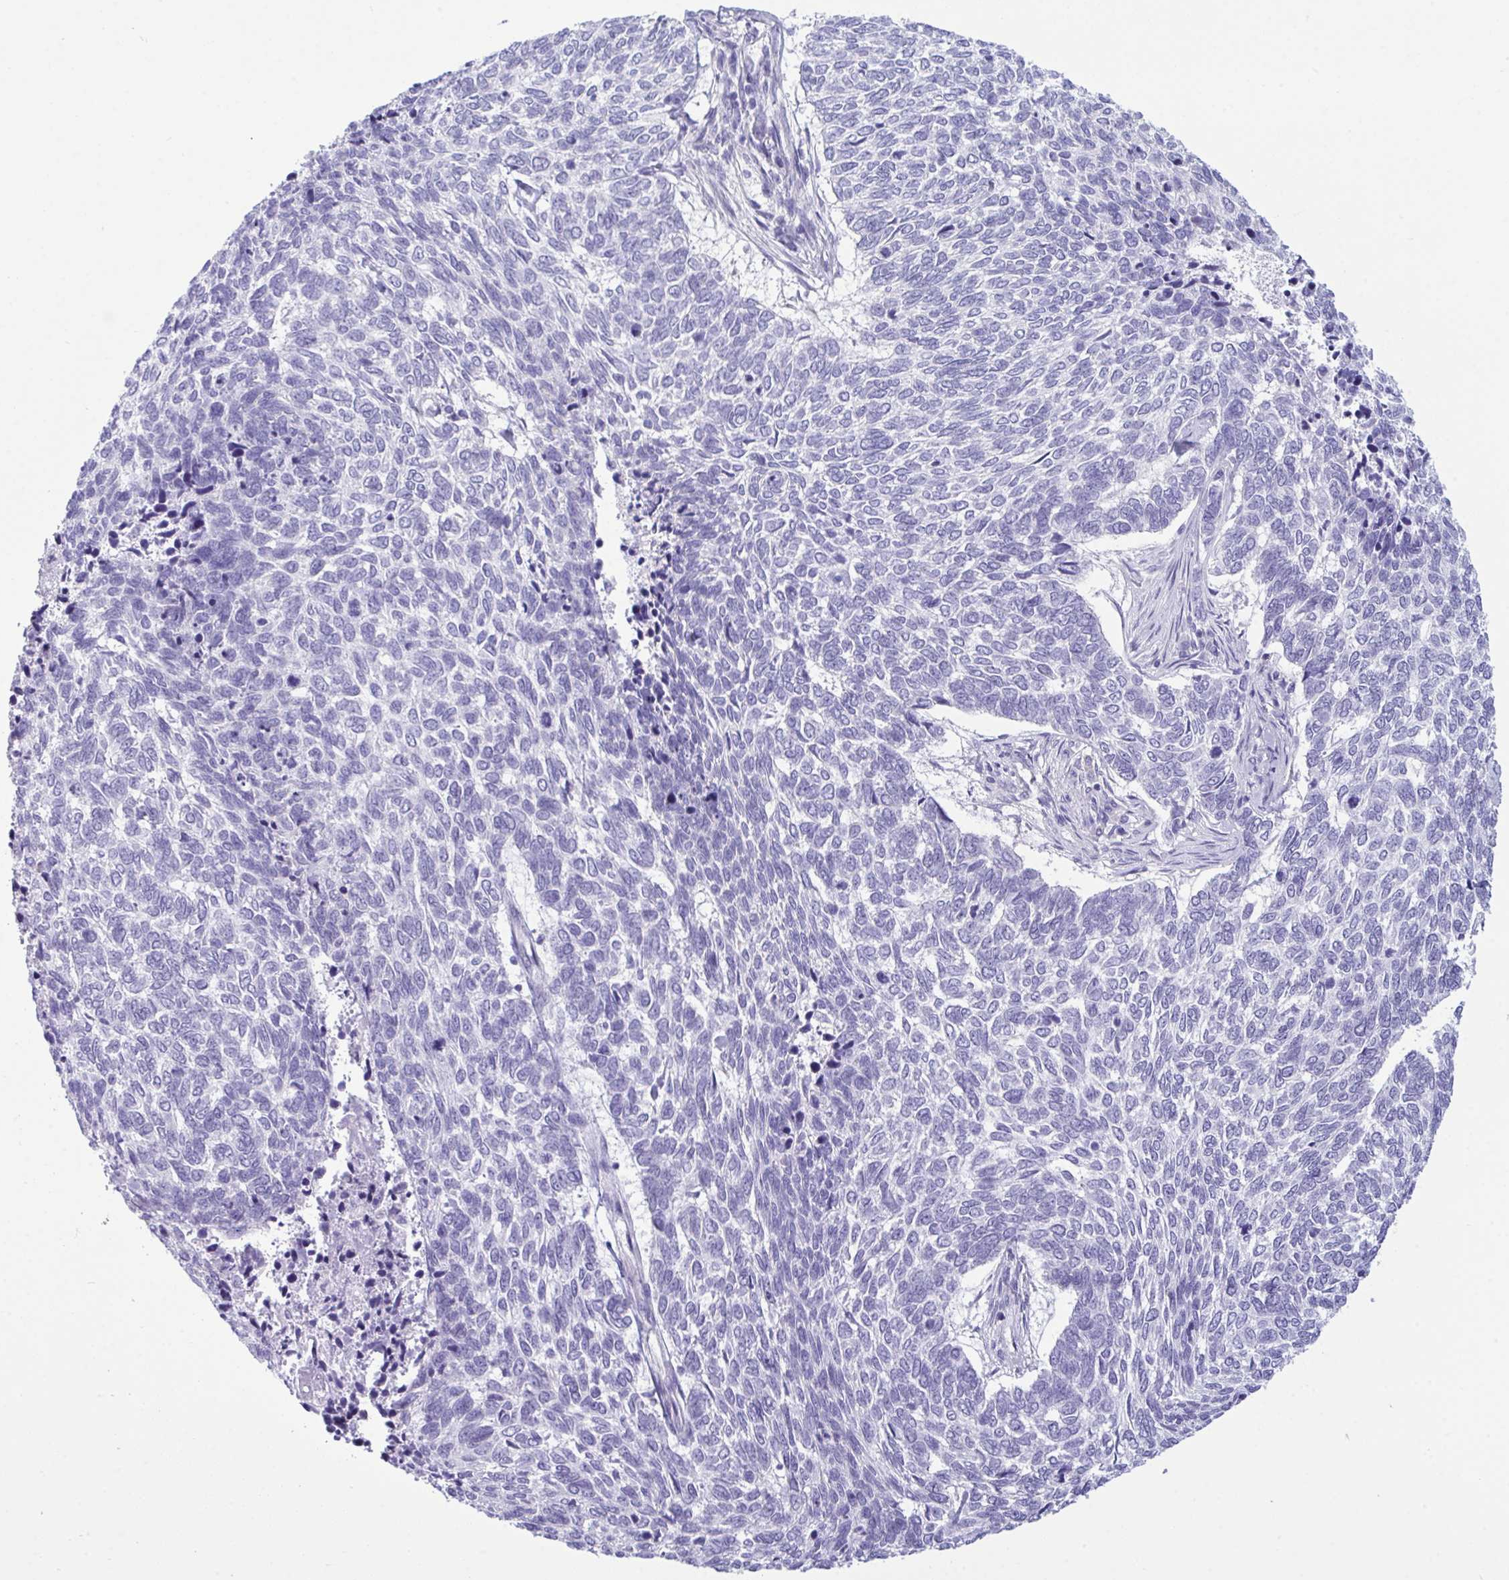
{"staining": {"intensity": "negative", "quantity": "none", "location": "none"}, "tissue": "skin cancer", "cell_type": "Tumor cells", "image_type": "cancer", "snomed": [{"axis": "morphology", "description": "Basal cell carcinoma"}, {"axis": "topography", "description": "Skin"}], "caption": "Immunohistochemical staining of human basal cell carcinoma (skin) exhibits no significant expression in tumor cells.", "gene": "BBS1", "patient": {"sex": "female", "age": 65}}